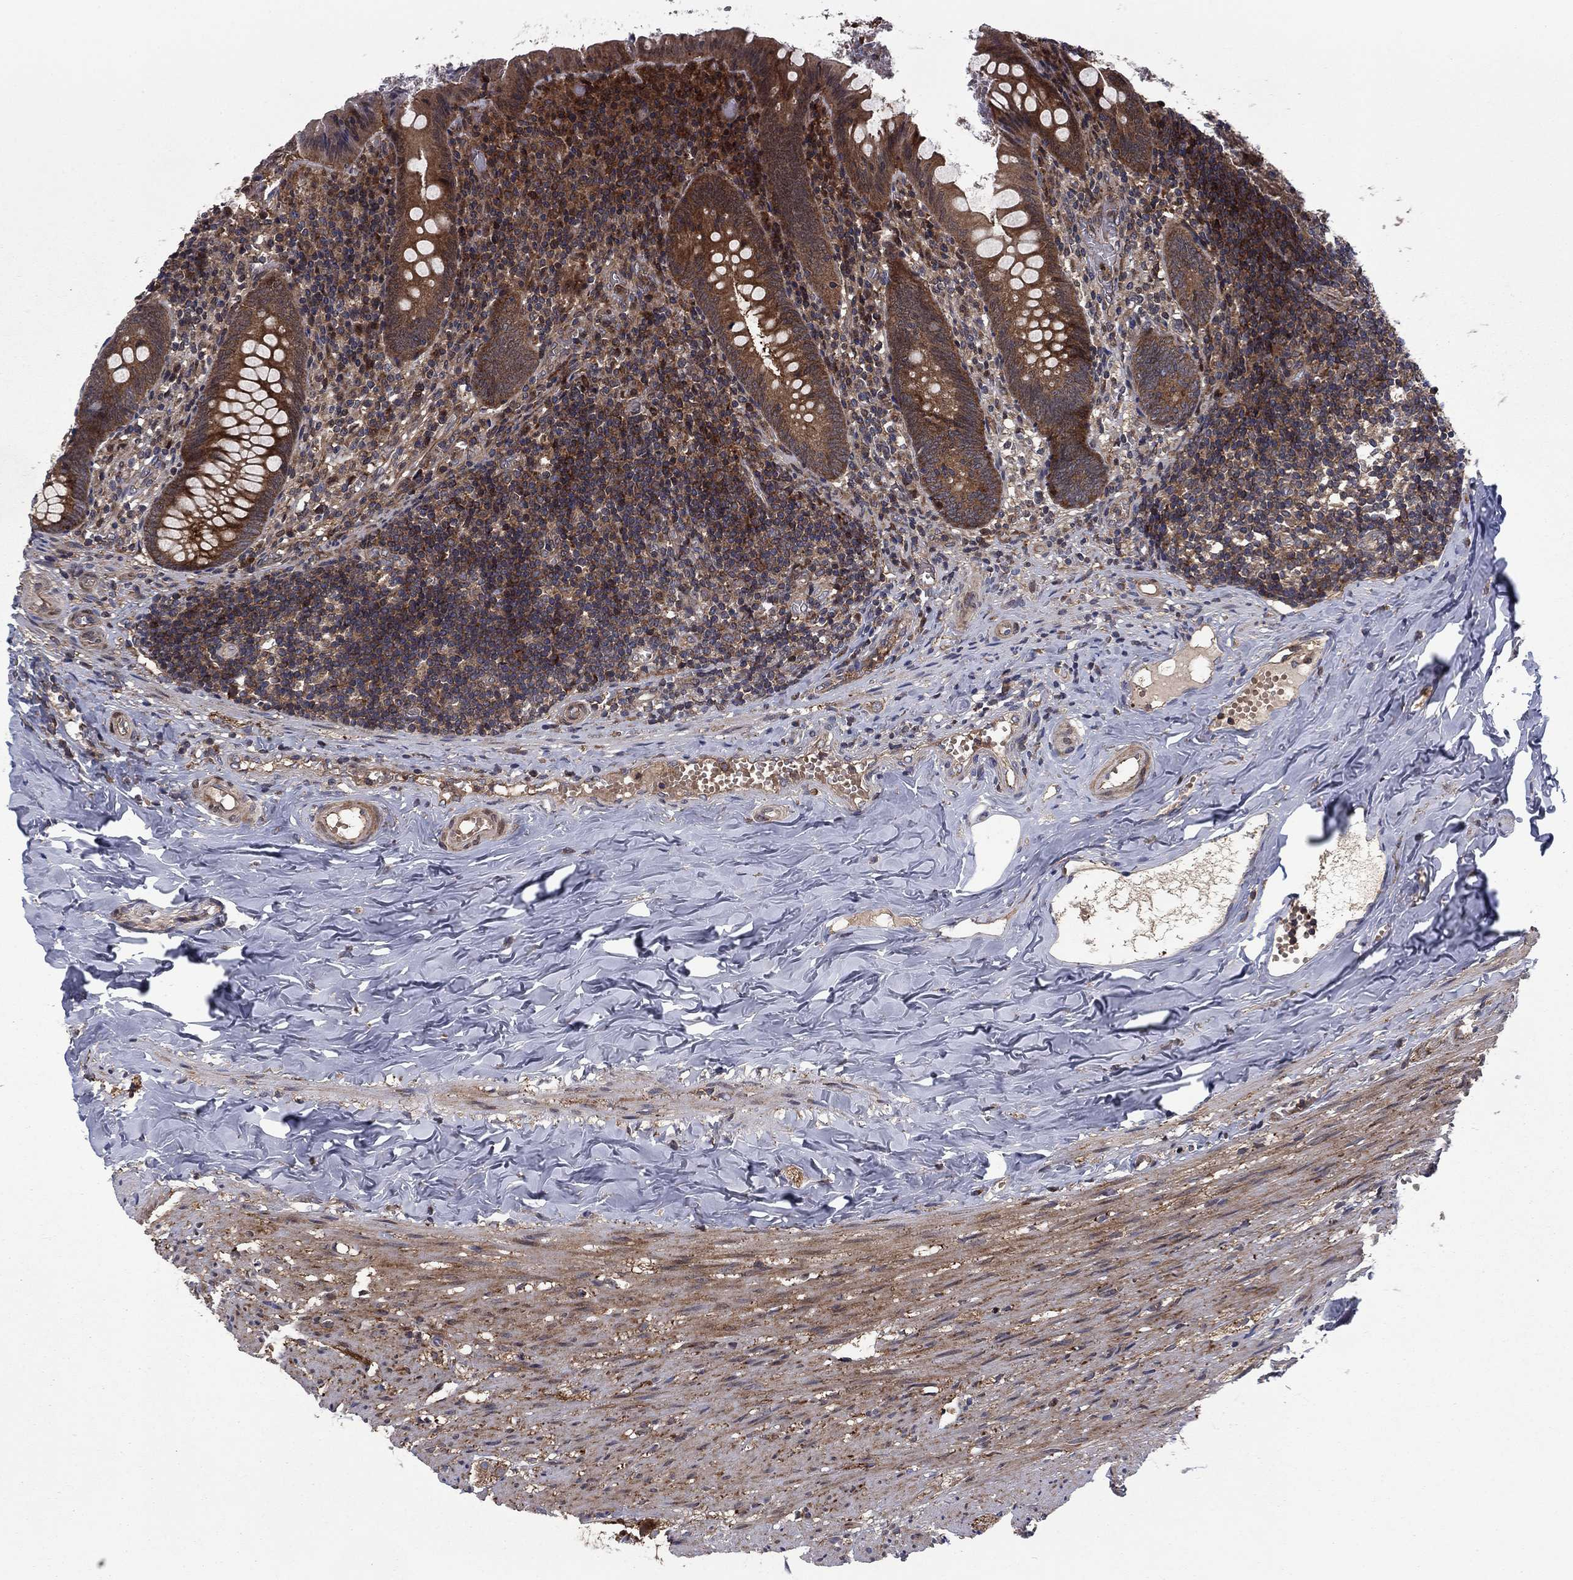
{"staining": {"intensity": "strong", "quantity": "25%-75%", "location": "cytoplasmic/membranous"}, "tissue": "appendix", "cell_type": "Glandular cells", "image_type": "normal", "snomed": [{"axis": "morphology", "description": "Normal tissue, NOS"}, {"axis": "topography", "description": "Appendix"}], "caption": "IHC staining of unremarkable appendix, which reveals high levels of strong cytoplasmic/membranous staining in approximately 25%-75% of glandular cells indicating strong cytoplasmic/membranous protein staining. The staining was performed using DAB (brown) for protein detection and nuclei were counterstained in hematoxylin (blue).", "gene": "HDAC4", "patient": {"sex": "female", "age": 23}}